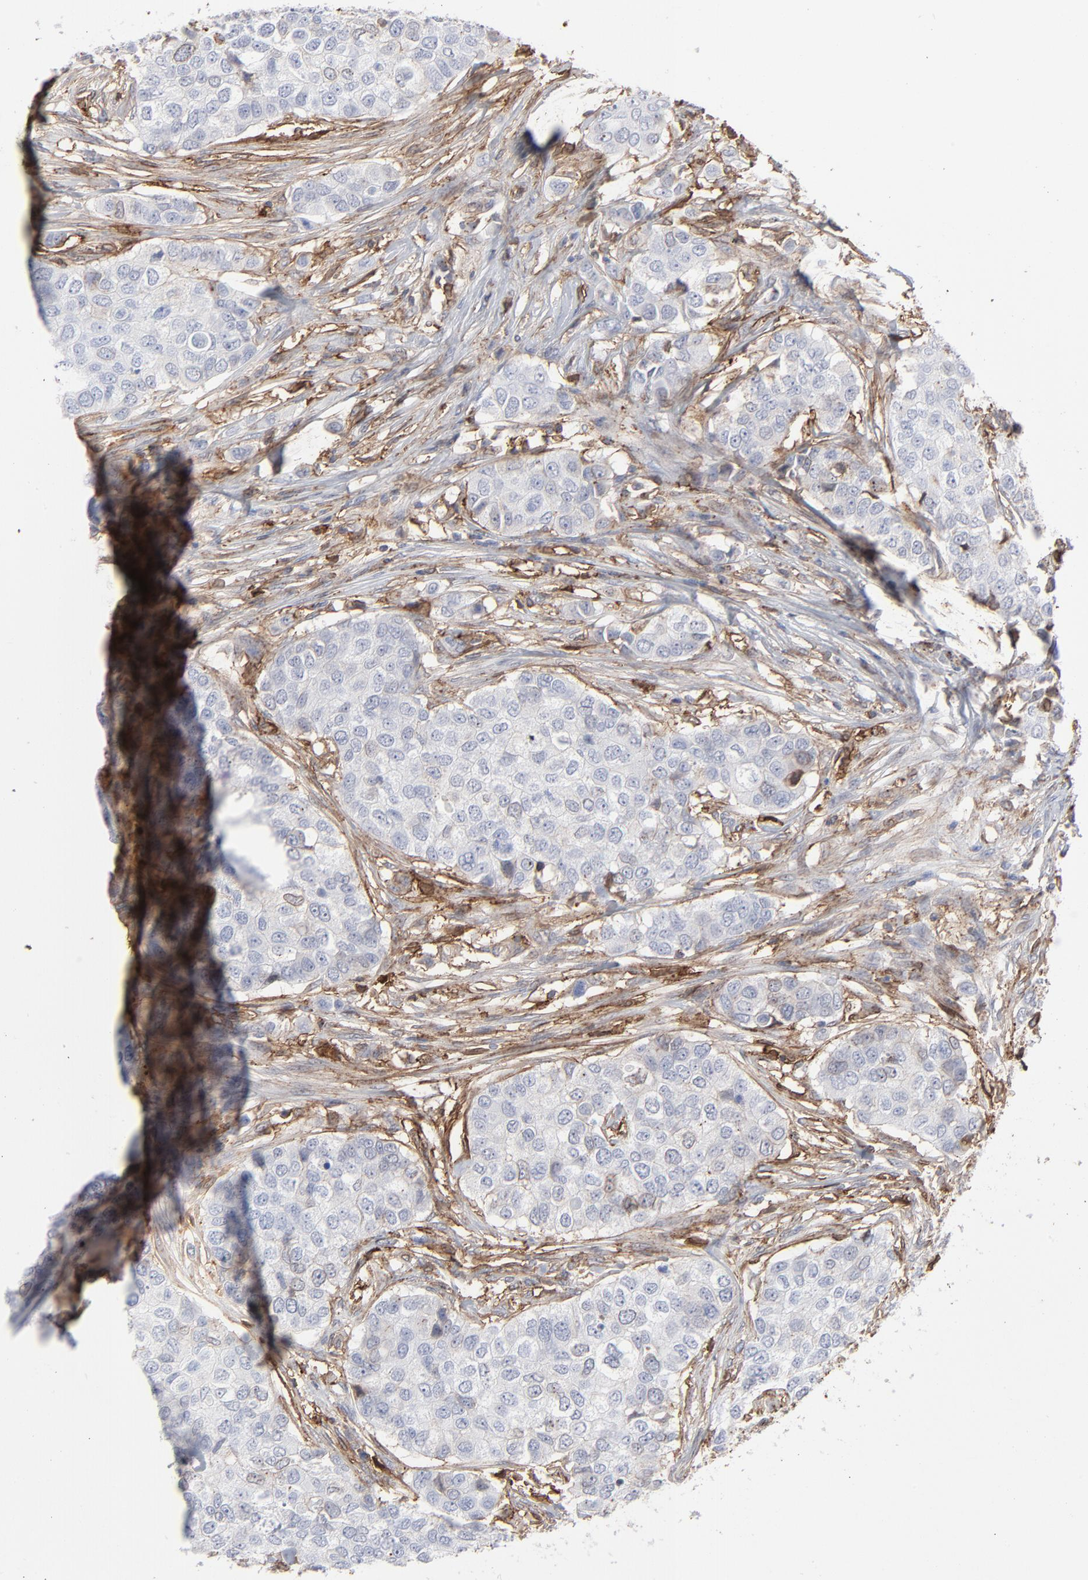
{"staining": {"intensity": "weak", "quantity": "<25%", "location": "cytoplasmic/membranous"}, "tissue": "breast cancer", "cell_type": "Tumor cells", "image_type": "cancer", "snomed": [{"axis": "morphology", "description": "Normal tissue, NOS"}, {"axis": "morphology", "description": "Duct carcinoma"}, {"axis": "topography", "description": "Breast"}], "caption": "This is a photomicrograph of IHC staining of breast cancer, which shows no expression in tumor cells.", "gene": "ANXA5", "patient": {"sex": "female", "age": 49}}